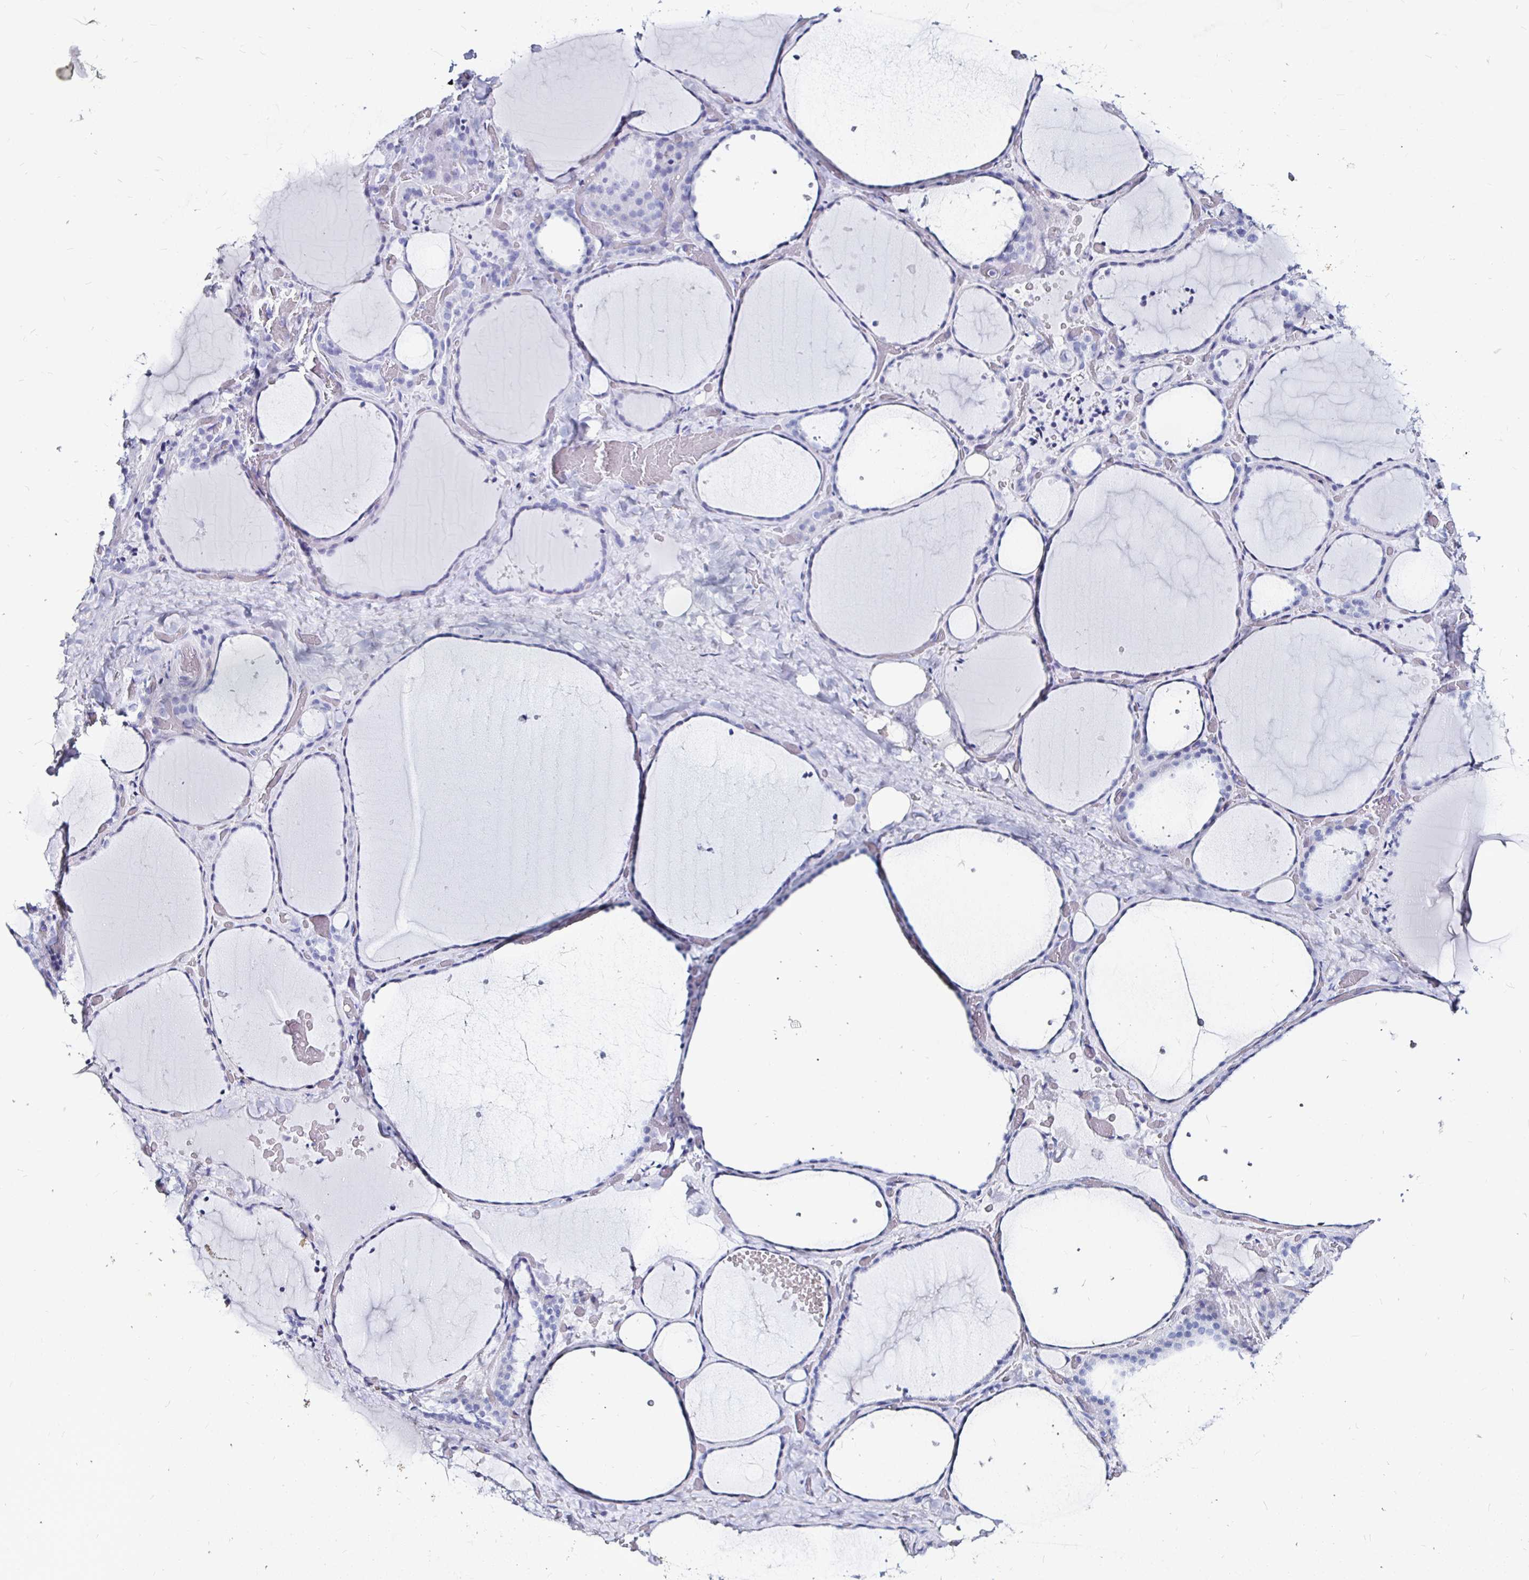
{"staining": {"intensity": "negative", "quantity": "none", "location": "none"}, "tissue": "thyroid gland", "cell_type": "Glandular cells", "image_type": "normal", "snomed": [{"axis": "morphology", "description": "Normal tissue, NOS"}, {"axis": "topography", "description": "Thyroid gland"}], "caption": "Glandular cells show no significant expression in normal thyroid gland.", "gene": "LUZP4", "patient": {"sex": "female", "age": 36}}